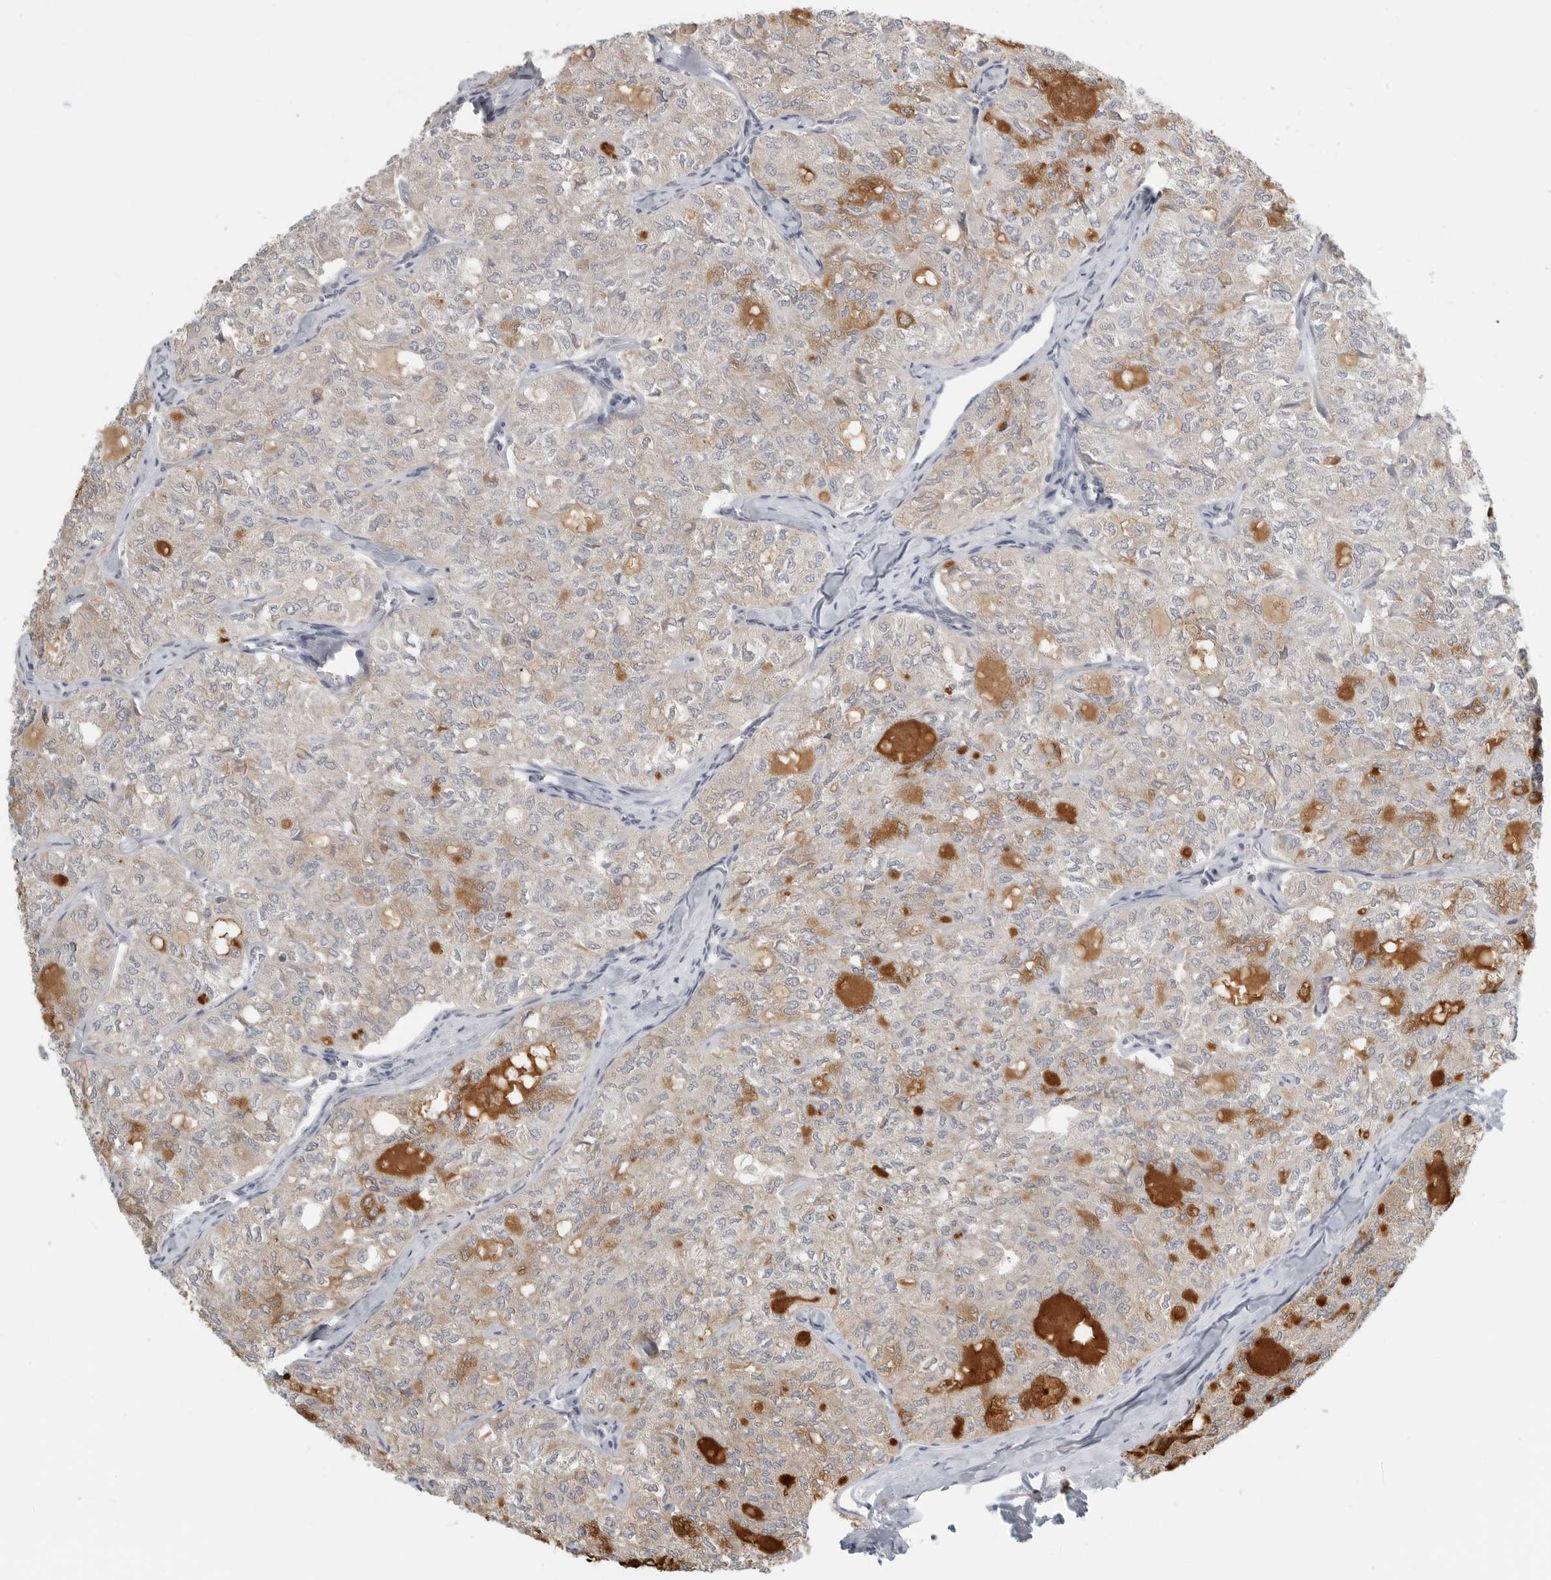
{"staining": {"intensity": "weak", "quantity": "25%-75%", "location": "cytoplasmic/membranous"}, "tissue": "thyroid cancer", "cell_type": "Tumor cells", "image_type": "cancer", "snomed": [{"axis": "morphology", "description": "Follicular adenoma carcinoma, NOS"}, {"axis": "topography", "description": "Thyroid gland"}], "caption": "Thyroid cancer (follicular adenoma carcinoma) was stained to show a protein in brown. There is low levels of weak cytoplasmic/membranous expression in approximately 25%-75% of tumor cells.", "gene": "IL12RB2", "patient": {"sex": "male", "age": 75}}